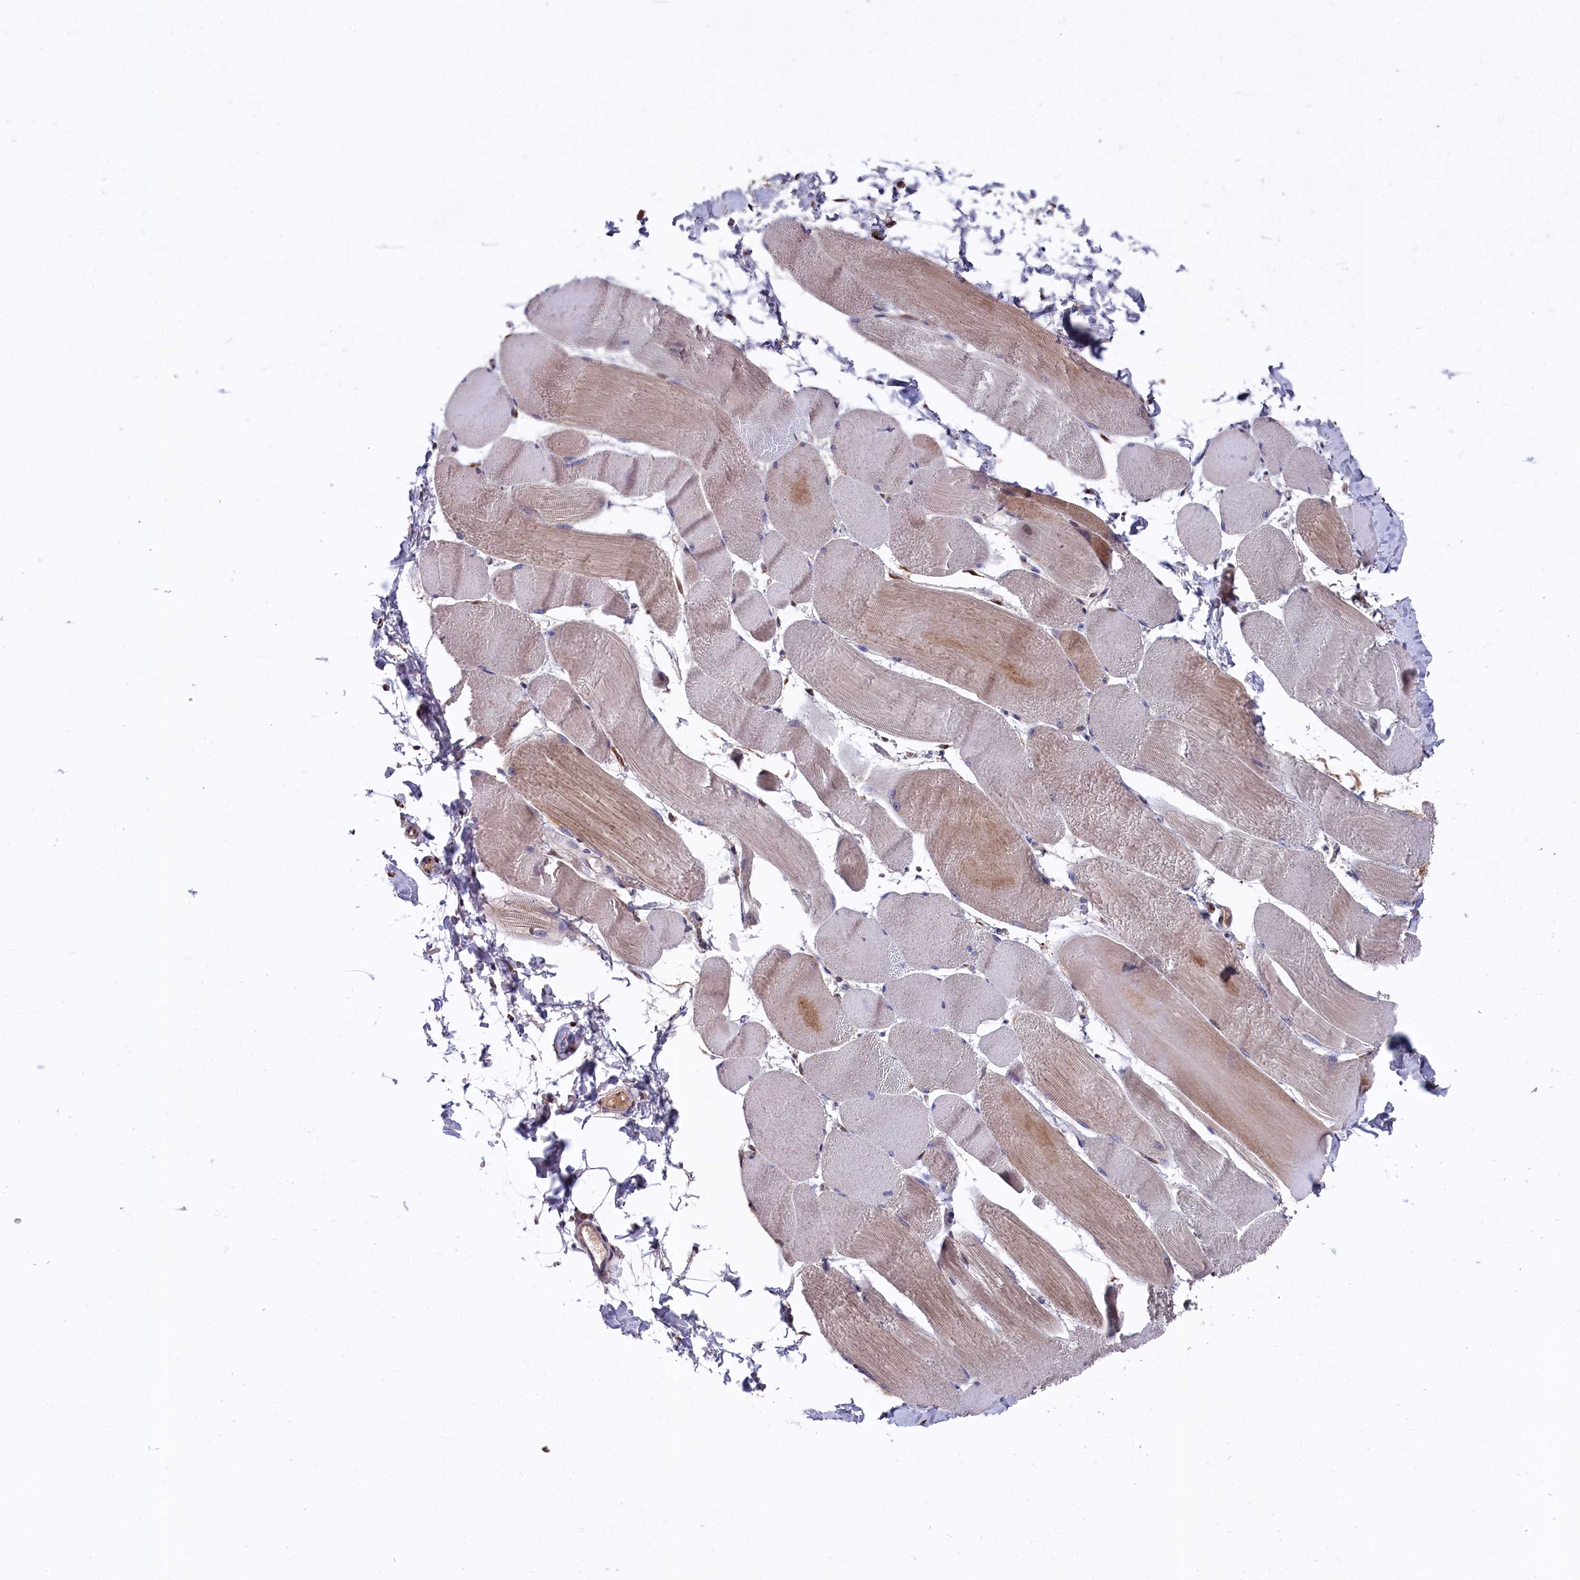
{"staining": {"intensity": "moderate", "quantity": "25%-75%", "location": "cytoplasmic/membranous"}, "tissue": "skeletal muscle", "cell_type": "Myocytes", "image_type": "normal", "snomed": [{"axis": "morphology", "description": "Normal tissue, NOS"}, {"axis": "morphology", "description": "Basal cell carcinoma"}, {"axis": "topography", "description": "Skeletal muscle"}], "caption": "A brown stain highlights moderate cytoplasmic/membranous expression of a protein in myocytes of unremarkable human skeletal muscle. The staining was performed using DAB (3,3'-diaminobenzidine) to visualize the protein expression in brown, while the nuclei were stained in blue with hematoxylin (Magnification: 20x).", "gene": "SLC12A4", "patient": {"sex": "female", "age": 64}}